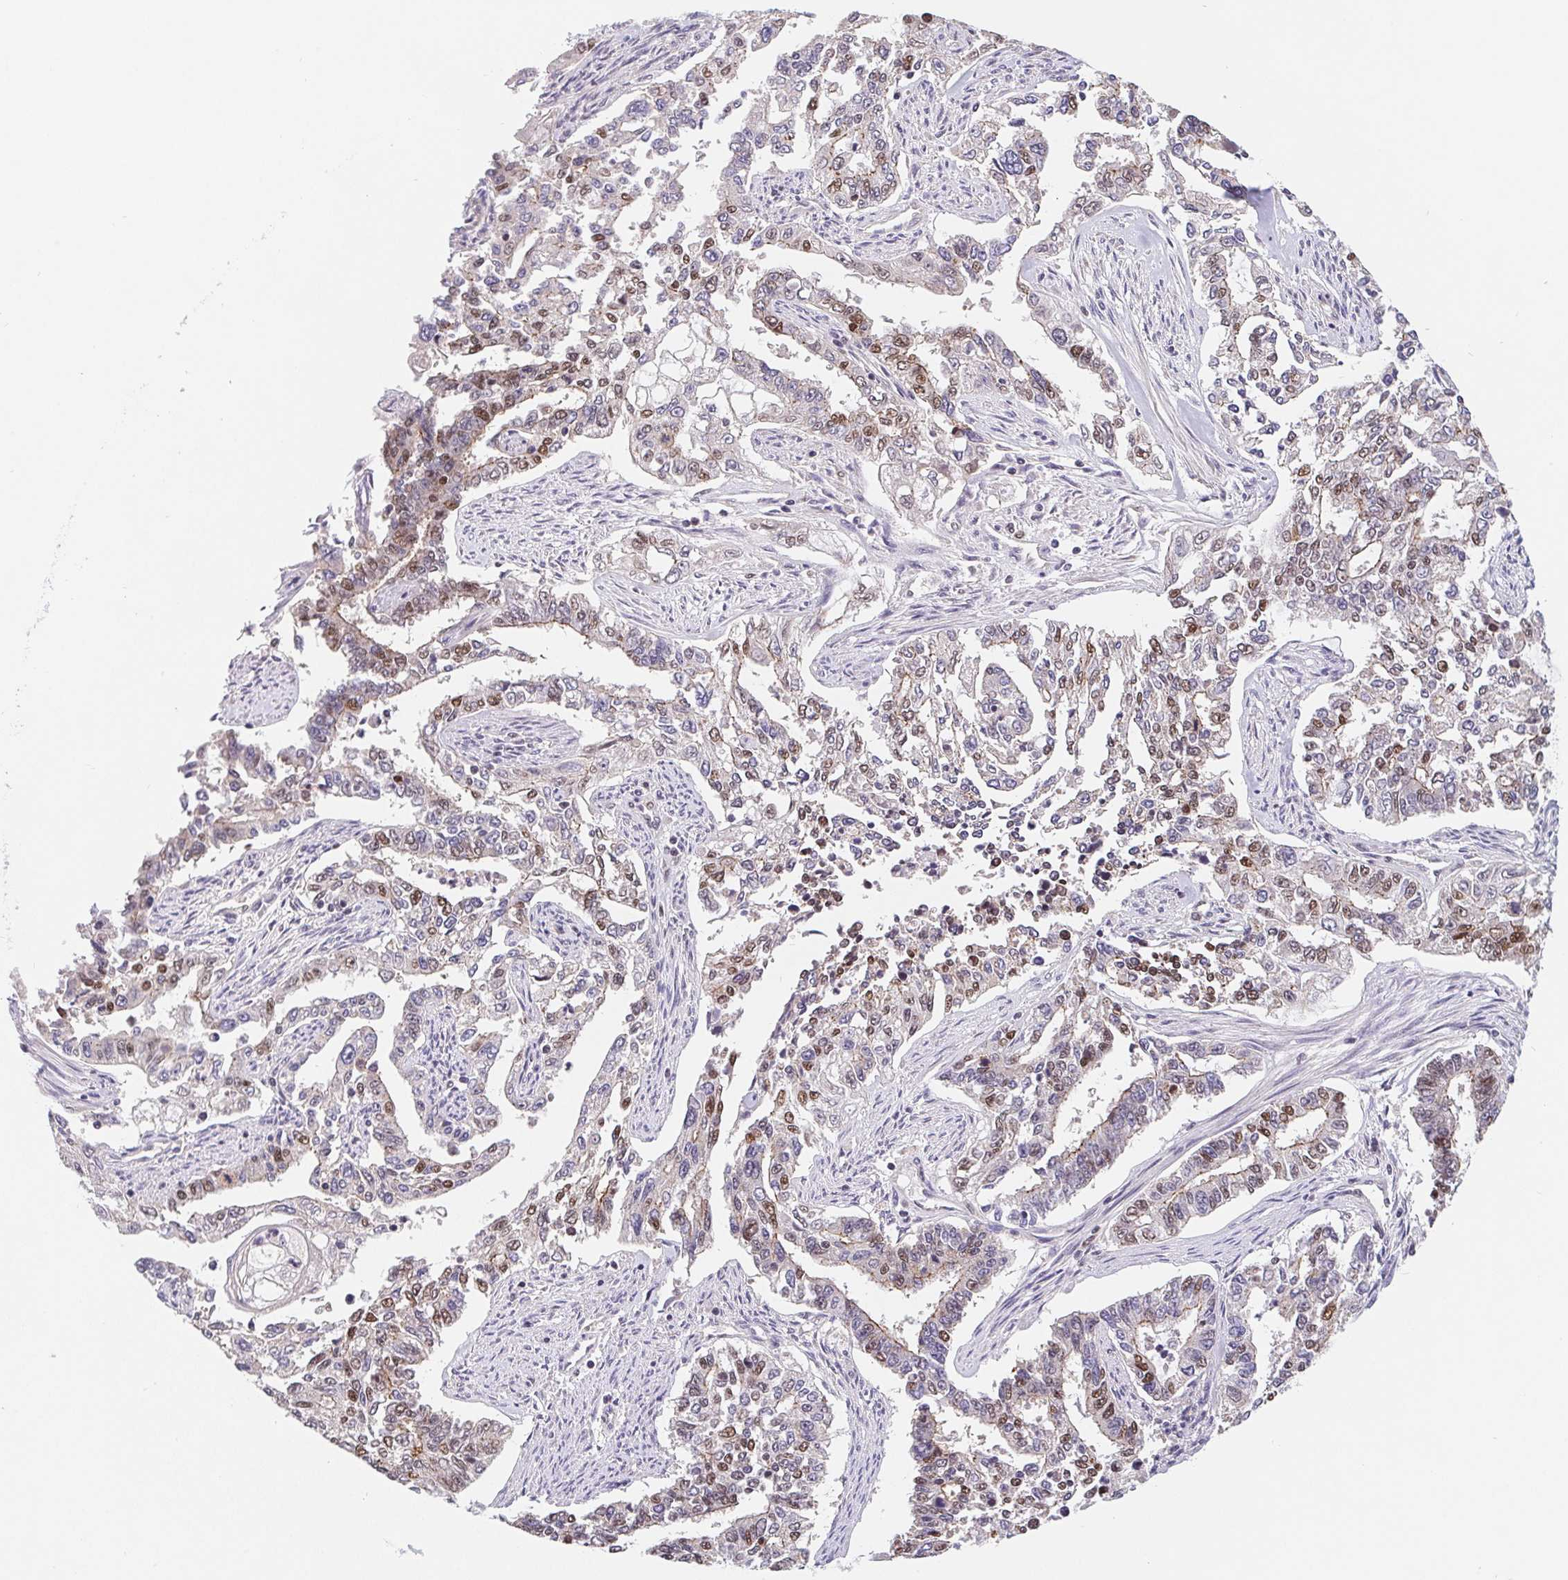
{"staining": {"intensity": "moderate", "quantity": "25%-75%", "location": "nuclear"}, "tissue": "endometrial cancer", "cell_type": "Tumor cells", "image_type": "cancer", "snomed": [{"axis": "morphology", "description": "Adenocarcinoma, NOS"}, {"axis": "topography", "description": "Uterus"}], "caption": "Human adenocarcinoma (endometrial) stained for a protein (brown) shows moderate nuclear positive positivity in approximately 25%-75% of tumor cells.", "gene": "POU2F1", "patient": {"sex": "female", "age": 59}}